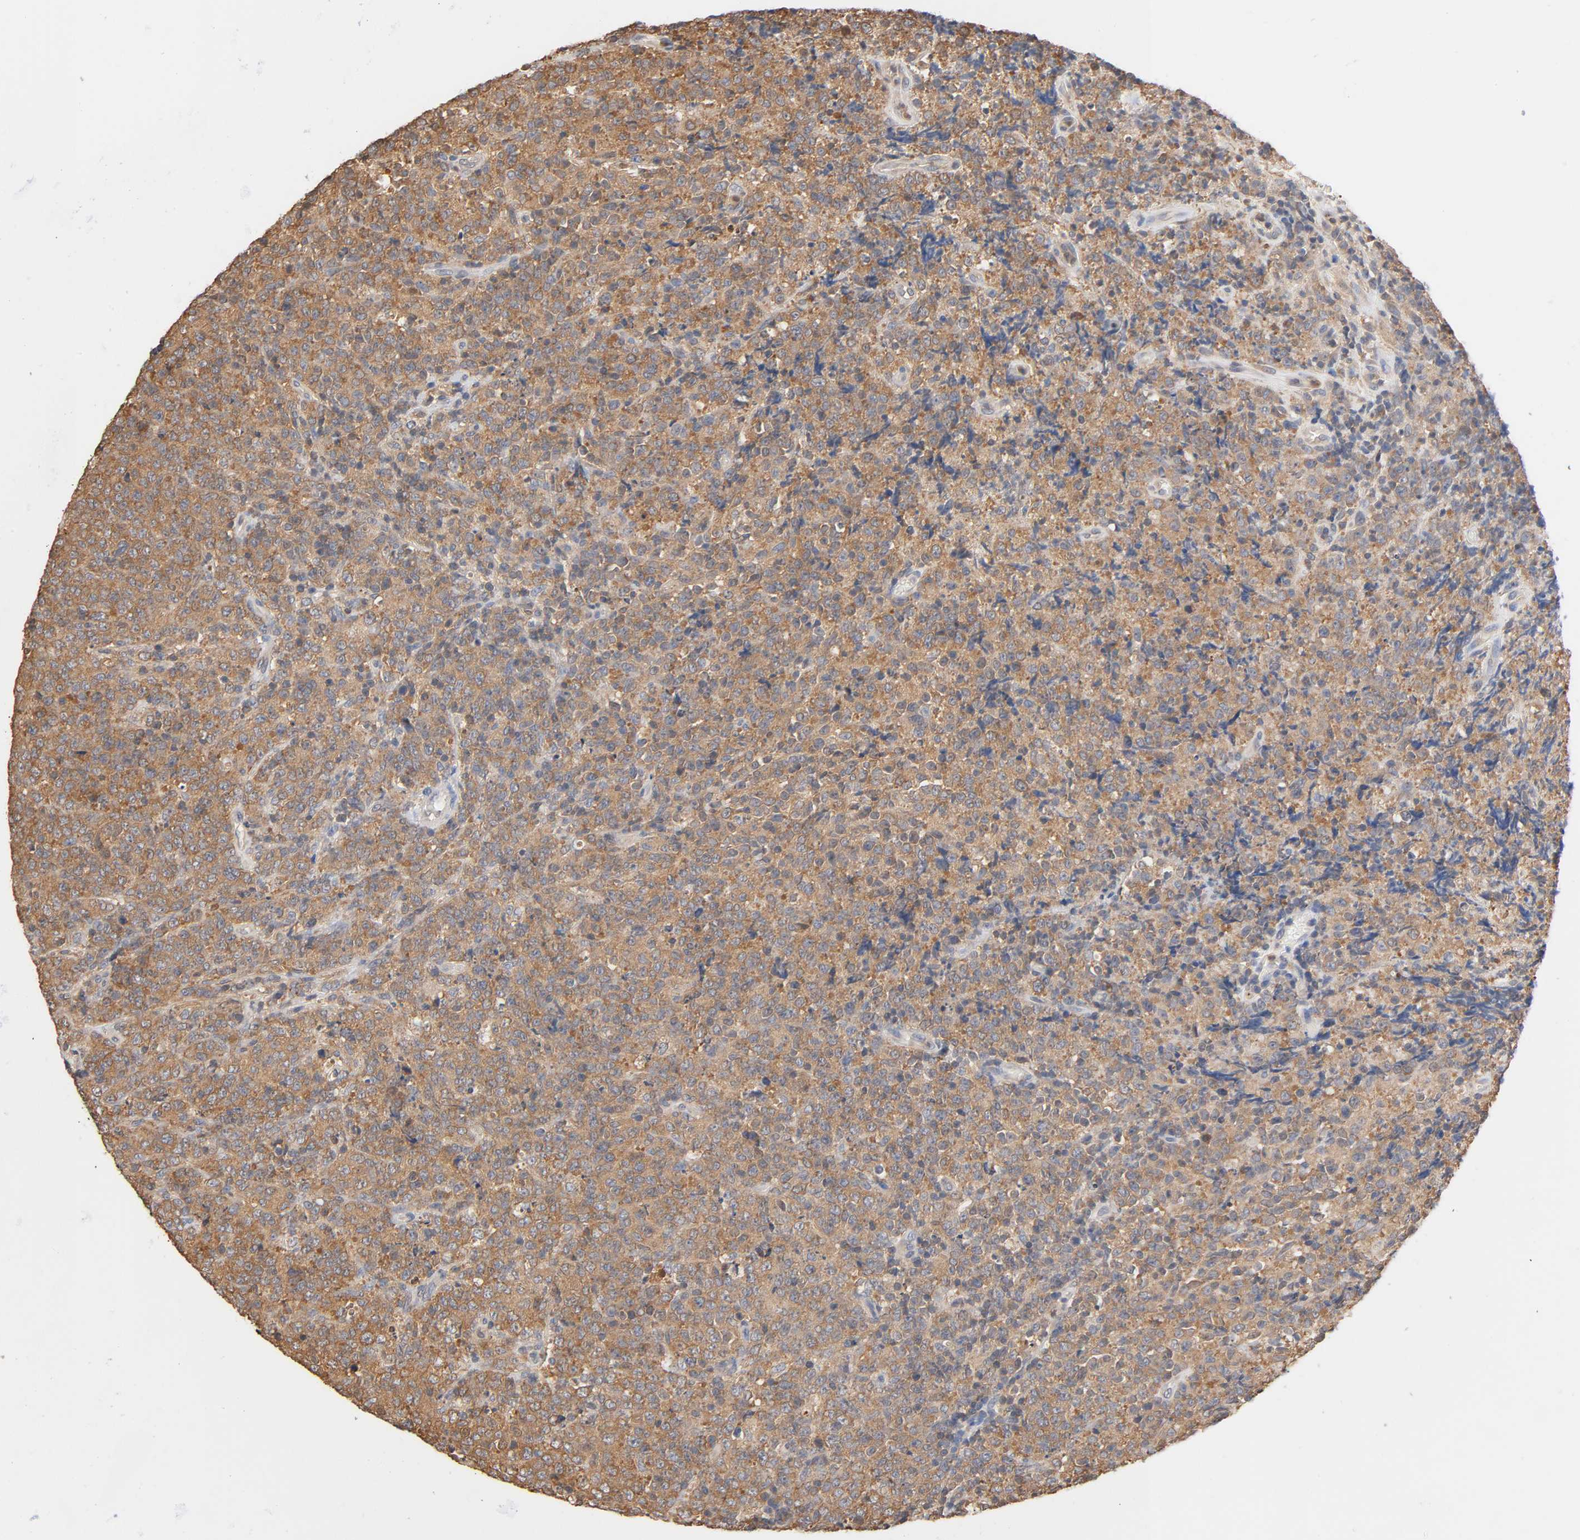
{"staining": {"intensity": "moderate", "quantity": ">75%", "location": "cytoplasmic/membranous"}, "tissue": "lymphoma", "cell_type": "Tumor cells", "image_type": "cancer", "snomed": [{"axis": "morphology", "description": "Malignant lymphoma, non-Hodgkin's type, High grade"}, {"axis": "topography", "description": "Tonsil"}], "caption": "Immunohistochemical staining of high-grade malignant lymphoma, non-Hodgkin's type demonstrates medium levels of moderate cytoplasmic/membranous staining in approximately >75% of tumor cells. Nuclei are stained in blue.", "gene": "ALDOA", "patient": {"sex": "female", "age": 36}}